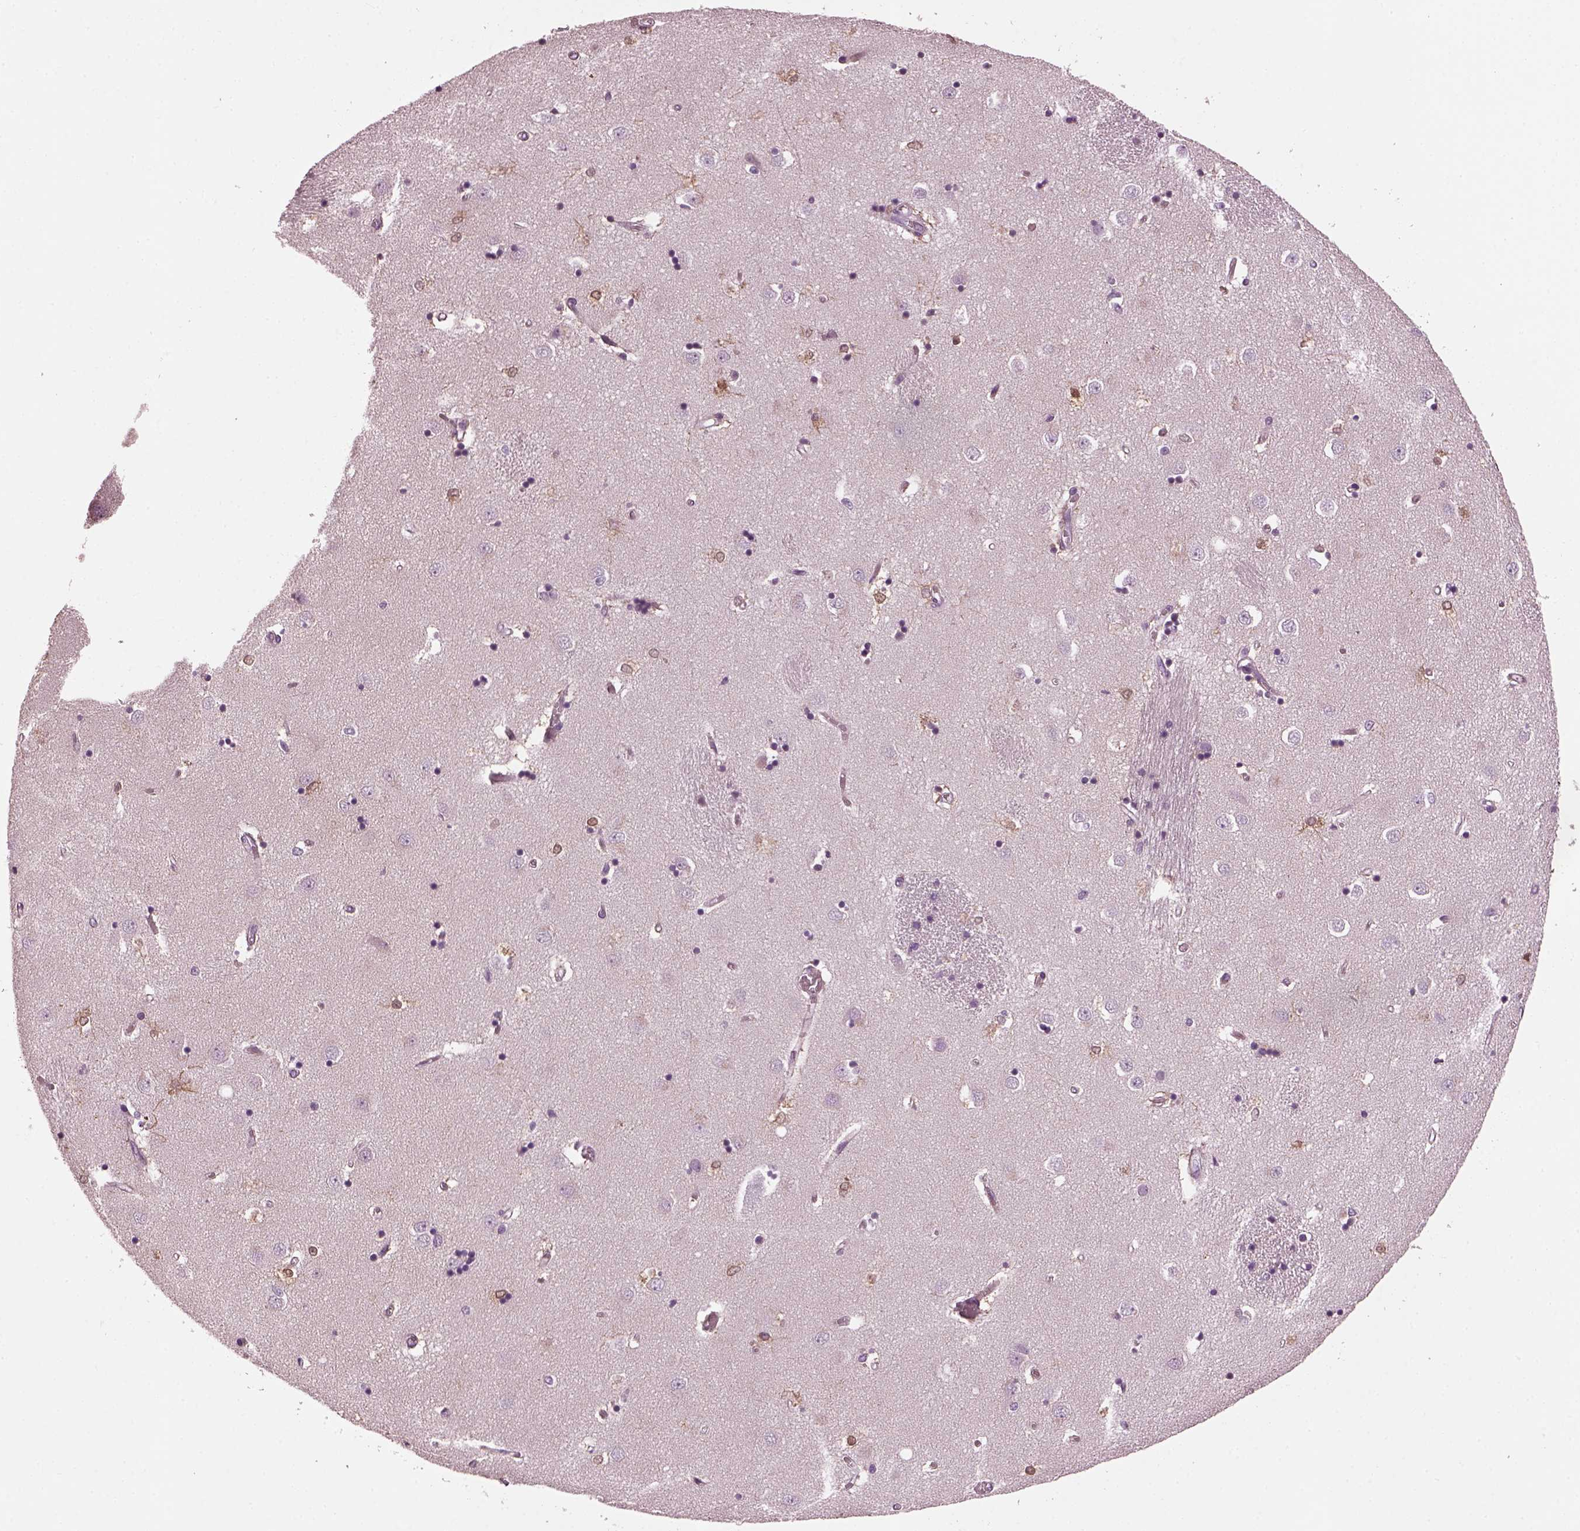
{"staining": {"intensity": "strong", "quantity": "<25%", "location": "cytoplasmic/membranous"}, "tissue": "caudate", "cell_type": "Glial cells", "image_type": "normal", "snomed": [{"axis": "morphology", "description": "Normal tissue, NOS"}, {"axis": "topography", "description": "Lateral ventricle wall"}], "caption": "Strong cytoplasmic/membranous staining for a protein is seen in about <25% of glial cells of unremarkable caudate using IHC.", "gene": "SLC6A17", "patient": {"sex": "male", "age": 54}}